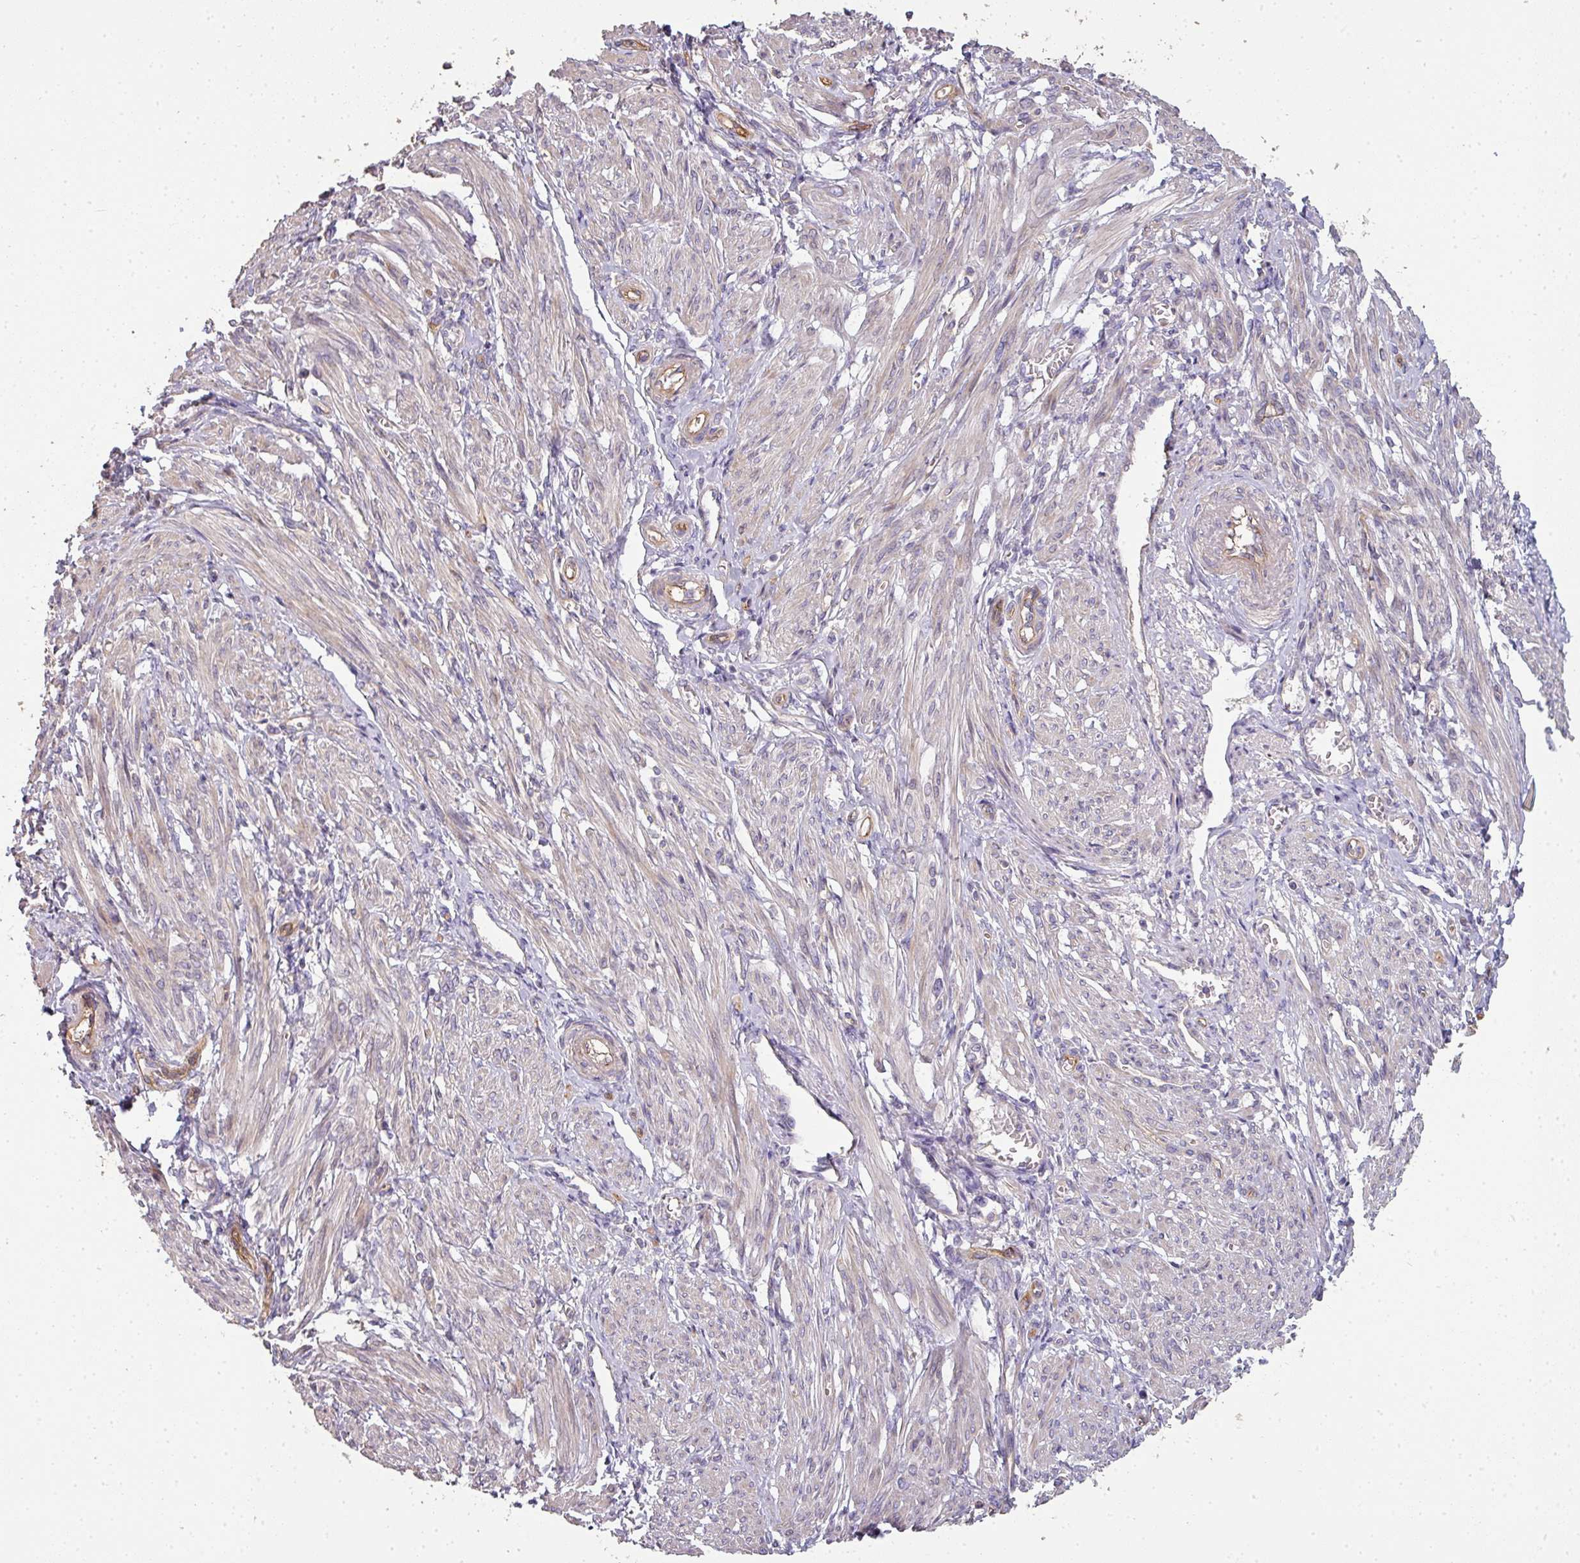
{"staining": {"intensity": "weak", "quantity": "<25%", "location": "cytoplasmic/membranous"}, "tissue": "smooth muscle", "cell_type": "Smooth muscle cells", "image_type": "normal", "snomed": [{"axis": "morphology", "description": "Normal tissue, NOS"}, {"axis": "topography", "description": "Smooth muscle"}], "caption": "Immunohistochemical staining of benign smooth muscle demonstrates no significant expression in smooth muscle cells. Nuclei are stained in blue.", "gene": "PCDH1", "patient": {"sex": "female", "age": 39}}